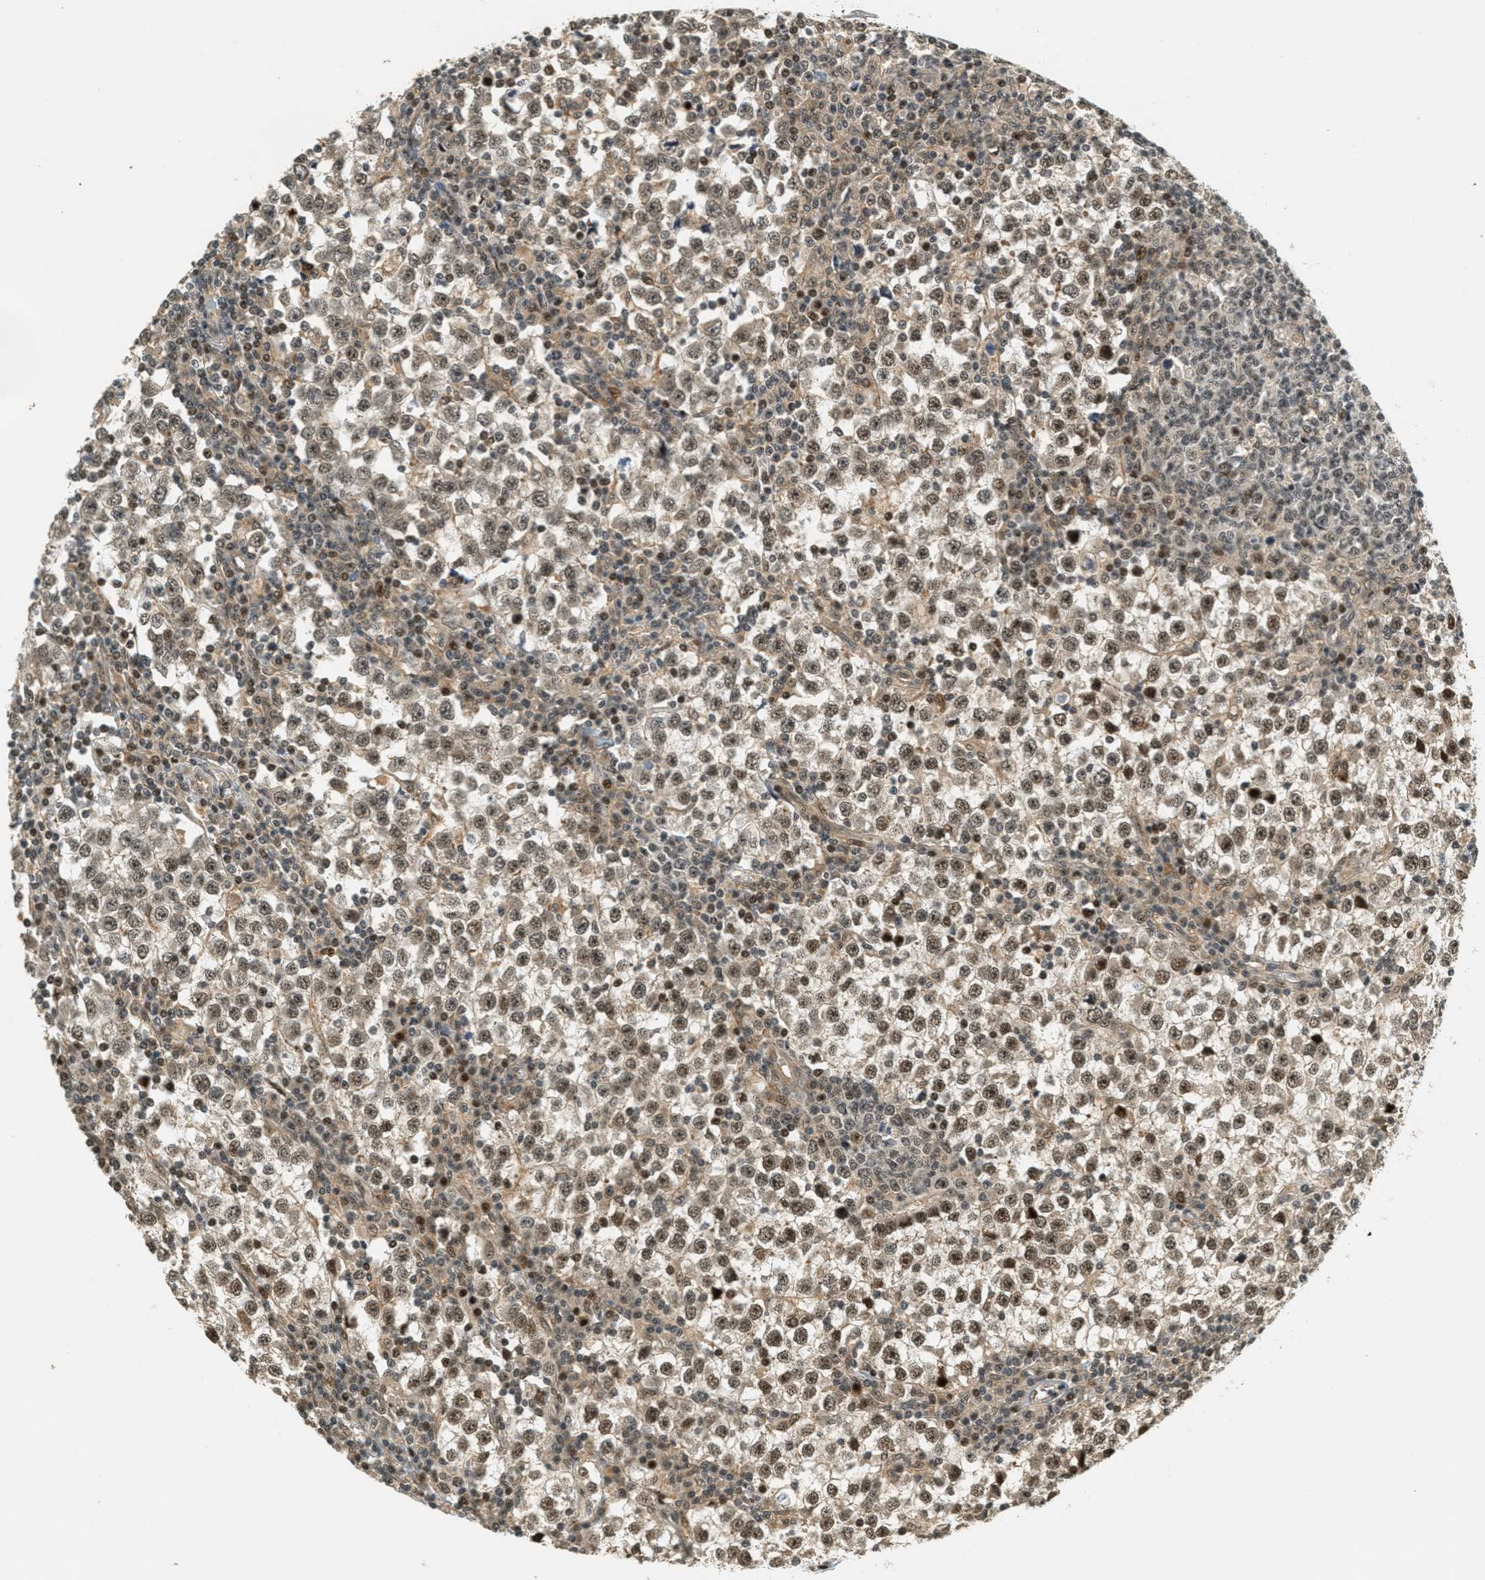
{"staining": {"intensity": "moderate", "quantity": ">75%", "location": "nuclear"}, "tissue": "testis cancer", "cell_type": "Tumor cells", "image_type": "cancer", "snomed": [{"axis": "morphology", "description": "Seminoma, NOS"}, {"axis": "topography", "description": "Testis"}], "caption": "A high-resolution micrograph shows immunohistochemistry staining of testis seminoma, which demonstrates moderate nuclear staining in about >75% of tumor cells.", "gene": "FOXM1", "patient": {"sex": "male", "age": 65}}